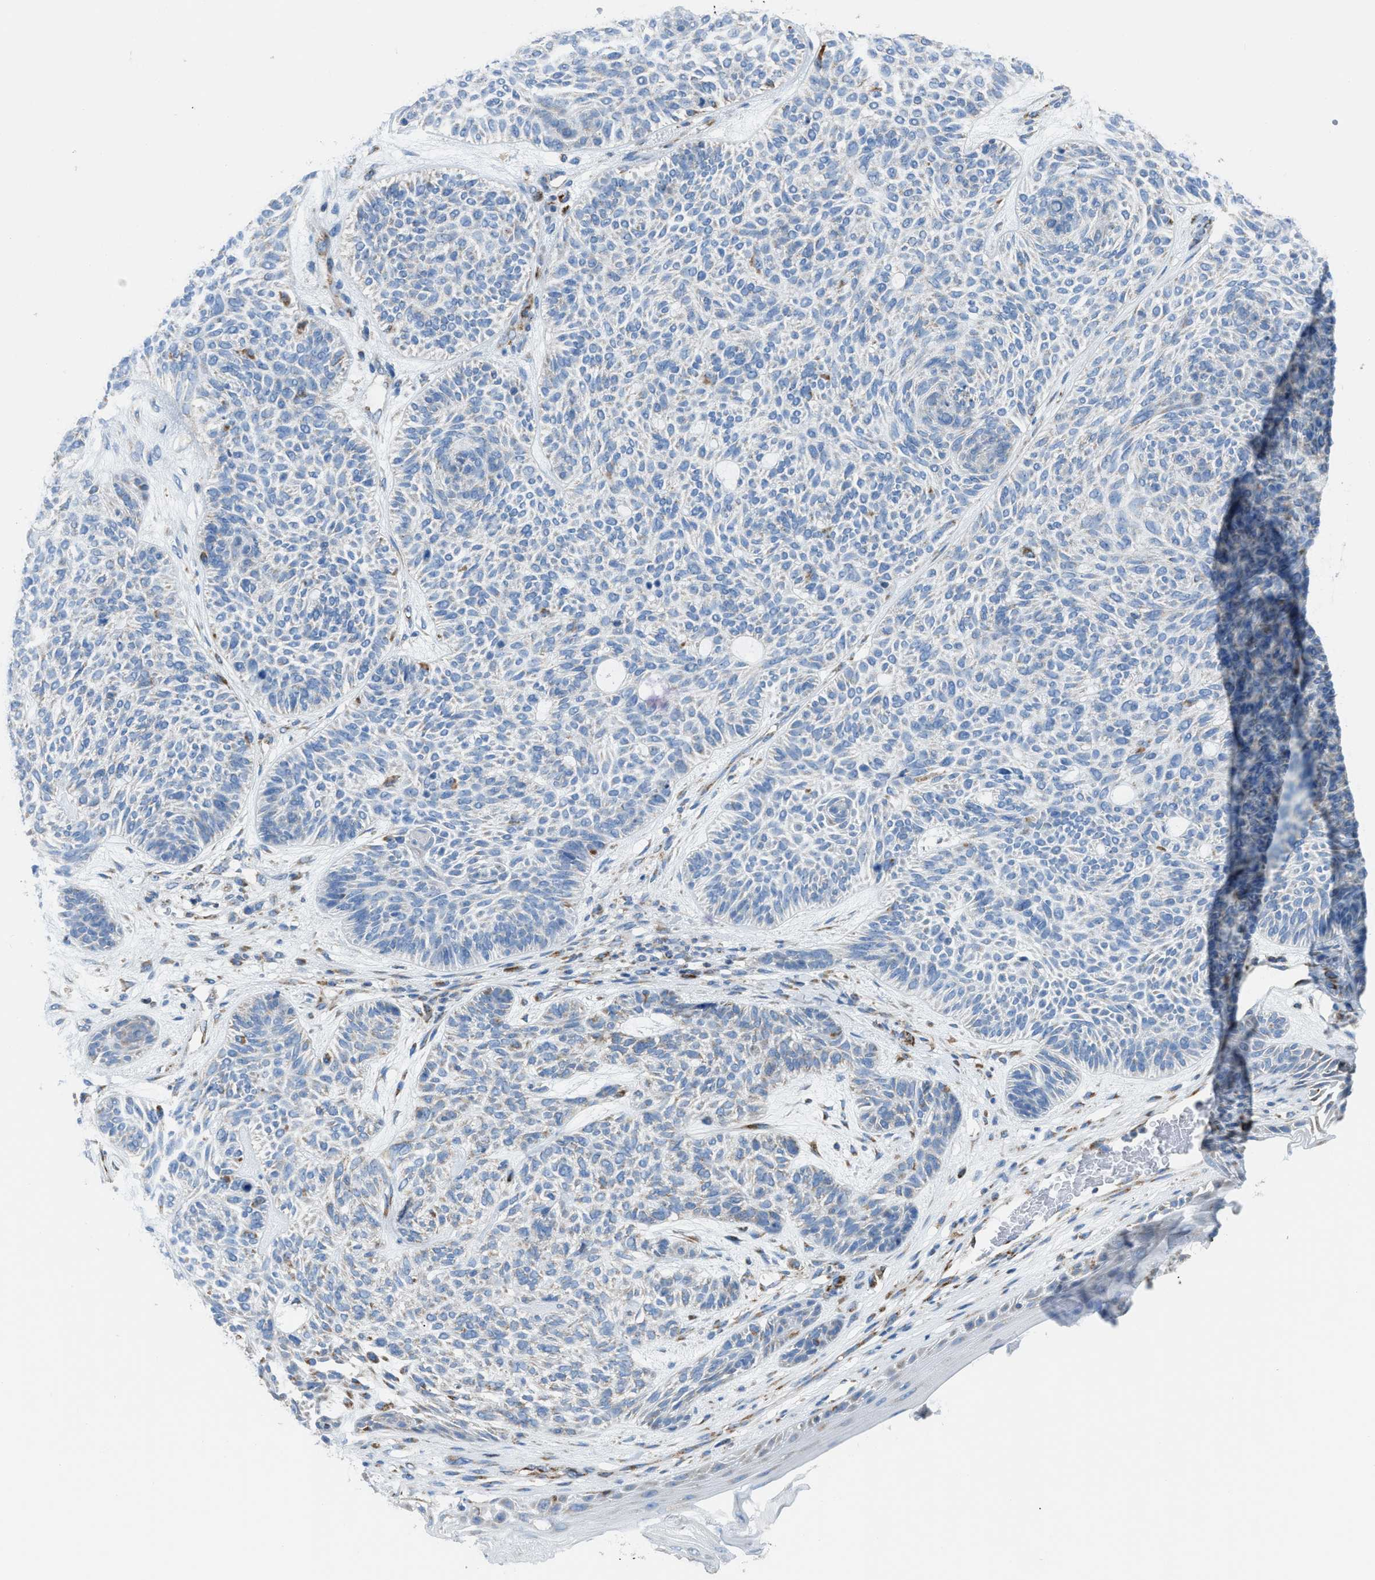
{"staining": {"intensity": "negative", "quantity": "none", "location": "none"}, "tissue": "skin cancer", "cell_type": "Tumor cells", "image_type": "cancer", "snomed": [{"axis": "morphology", "description": "Basal cell carcinoma"}, {"axis": "topography", "description": "Skin"}], "caption": "An image of human skin basal cell carcinoma is negative for staining in tumor cells.", "gene": "ETFB", "patient": {"sex": "male", "age": 55}}